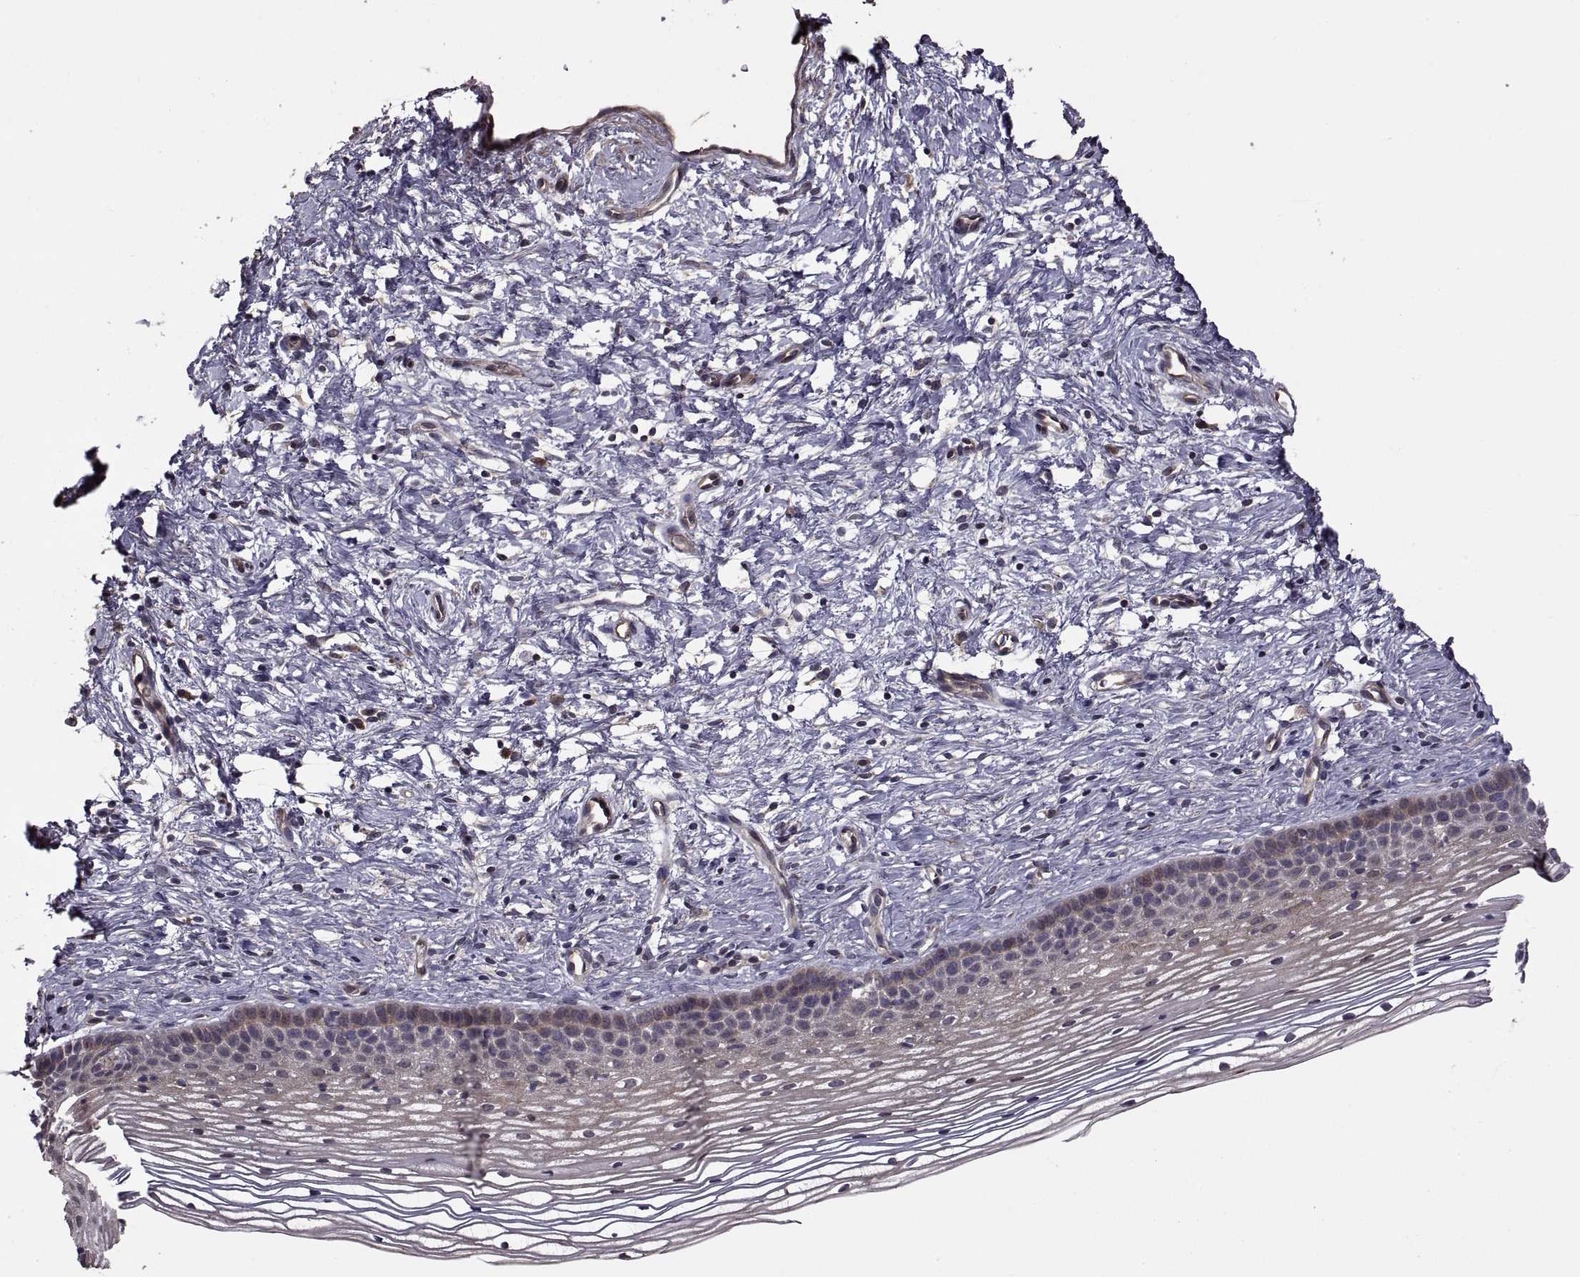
{"staining": {"intensity": "weak", "quantity": "25%-75%", "location": "cytoplasmic/membranous"}, "tissue": "cervix", "cell_type": "Squamous epithelial cells", "image_type": "normal", "snomed": [{"axis": "morphology", "description": "Normal tissue, NOS"}, {"axis": "topography", "description": "Cervix"}], "caption": "Protein analysis of normal cervix shows weak cytoplasmic/membranous expression in approximately 25%-75% of squamous epithelial cells.", "gene": "PMM2", "patient": {"sex": "female", "age": 39}}